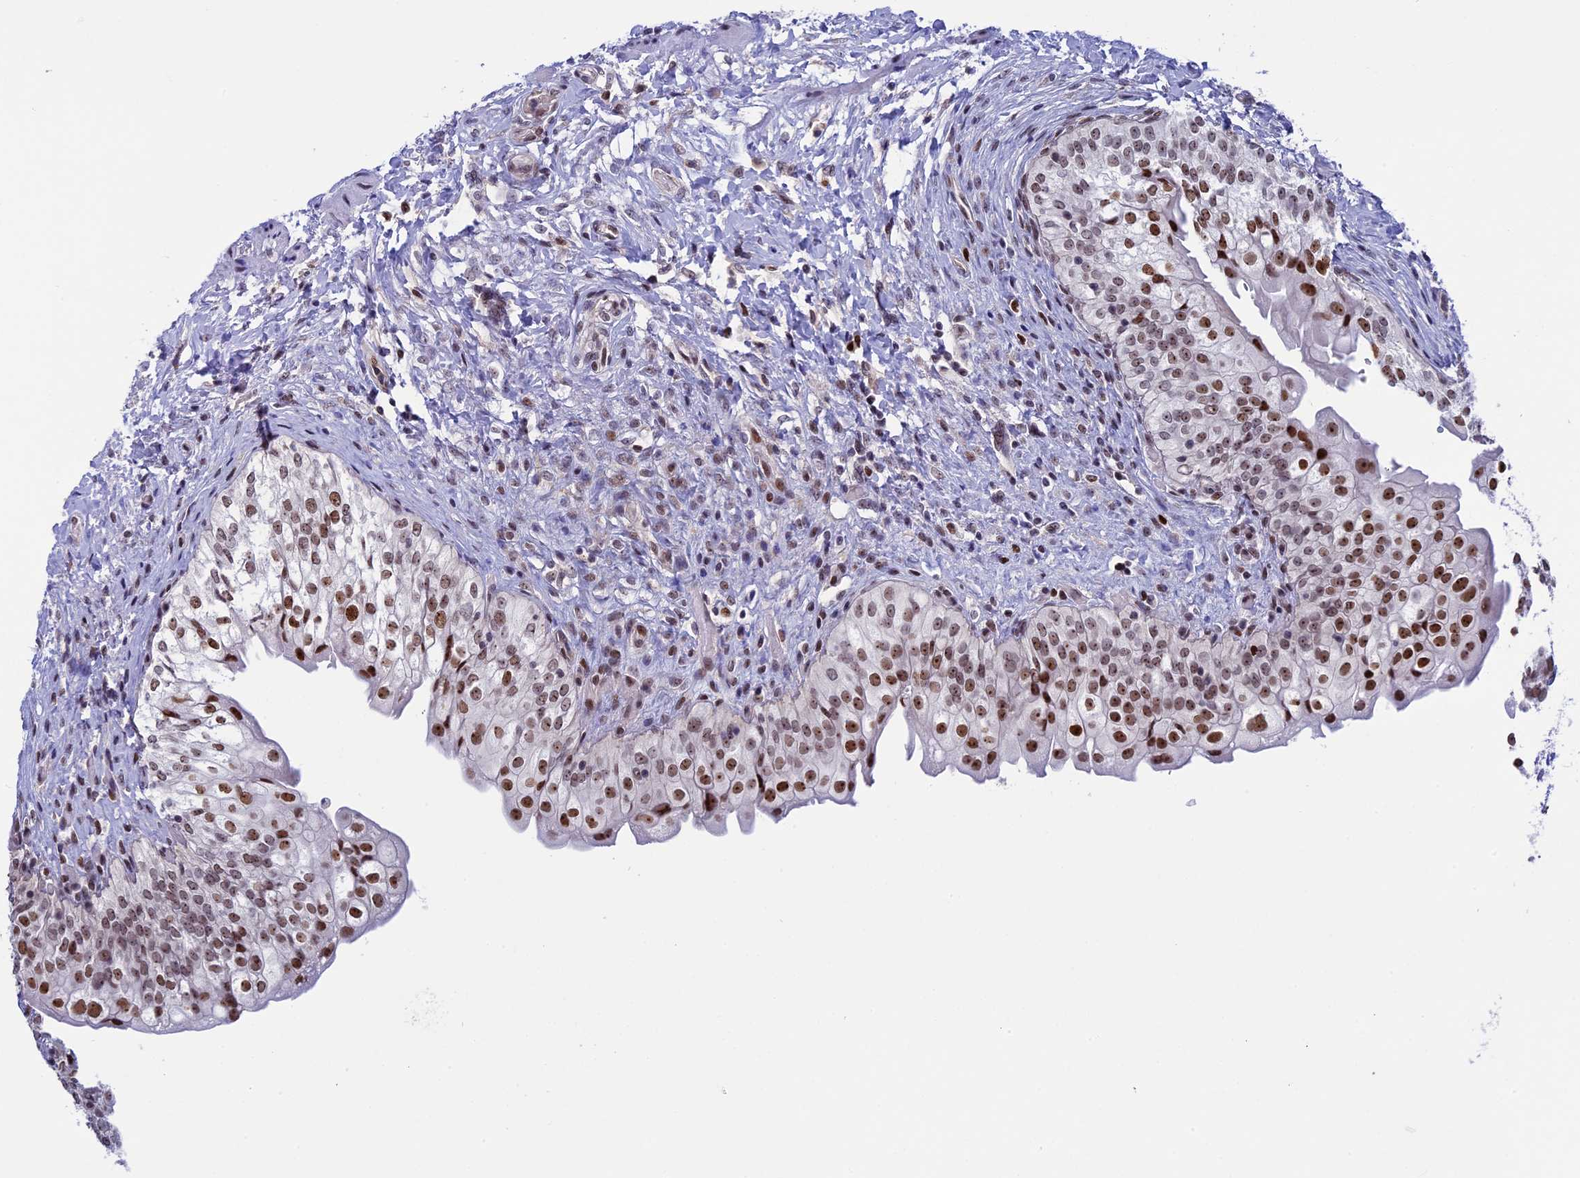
{"staining": {"intensity": "moderate", "quantity": ">75%", "location": "nuclear"}, "tissue": "urinary bladder", "cell_type": "Urothelial cells", "image_type": "normal", "snomed": [{"axis": "morphology", "description": "Normal tissue, NOS"}, {"axis": "topography", "description": "Urinary bladder"}], "caption": "Human urinary bladder stained with a brown dye reveals moderate nuclear positive positivity in approximately >75% of urothelial cells.", "gene": "CCDC86", "patient": {"sex": "male", "age": 55}}